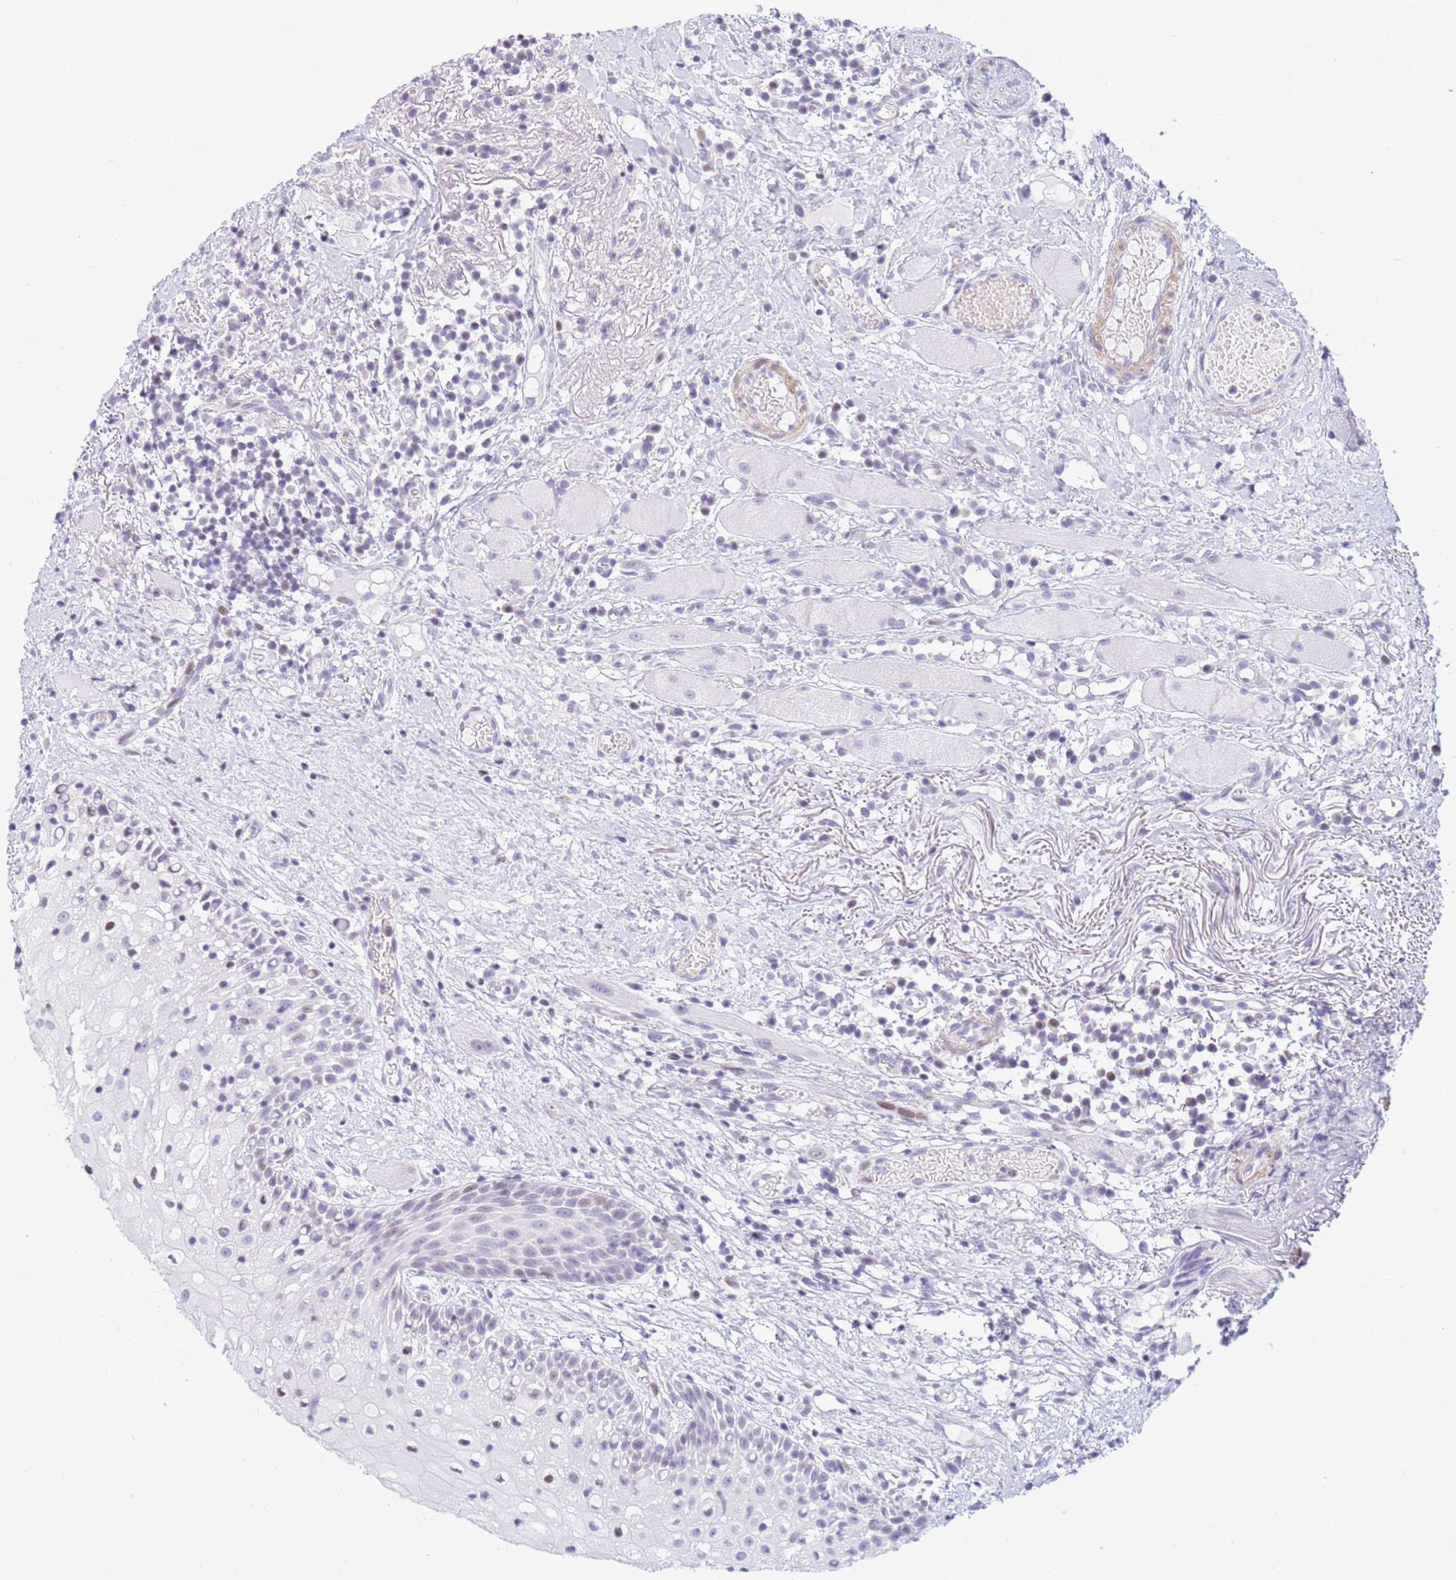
{"staining": {"intensity": "negative", "quantity": "none", "location": "none"}, "tissue": "oral mucosa", "cell_type": "Squamous epithelial cells", "image_type": "normal", "snomed": [{"axis": "morphology", "description": "Normal tissue, NOS"}, {"axis": "topography", "description": "Oral tissue"}], "caption": "This is an immunohistochemistry photomicrograph of benign human oral mucosa. There is no expression in squamous epithelial cells.", "gene": "SNX20", "patient": {"sex": "female", "age": 69}}